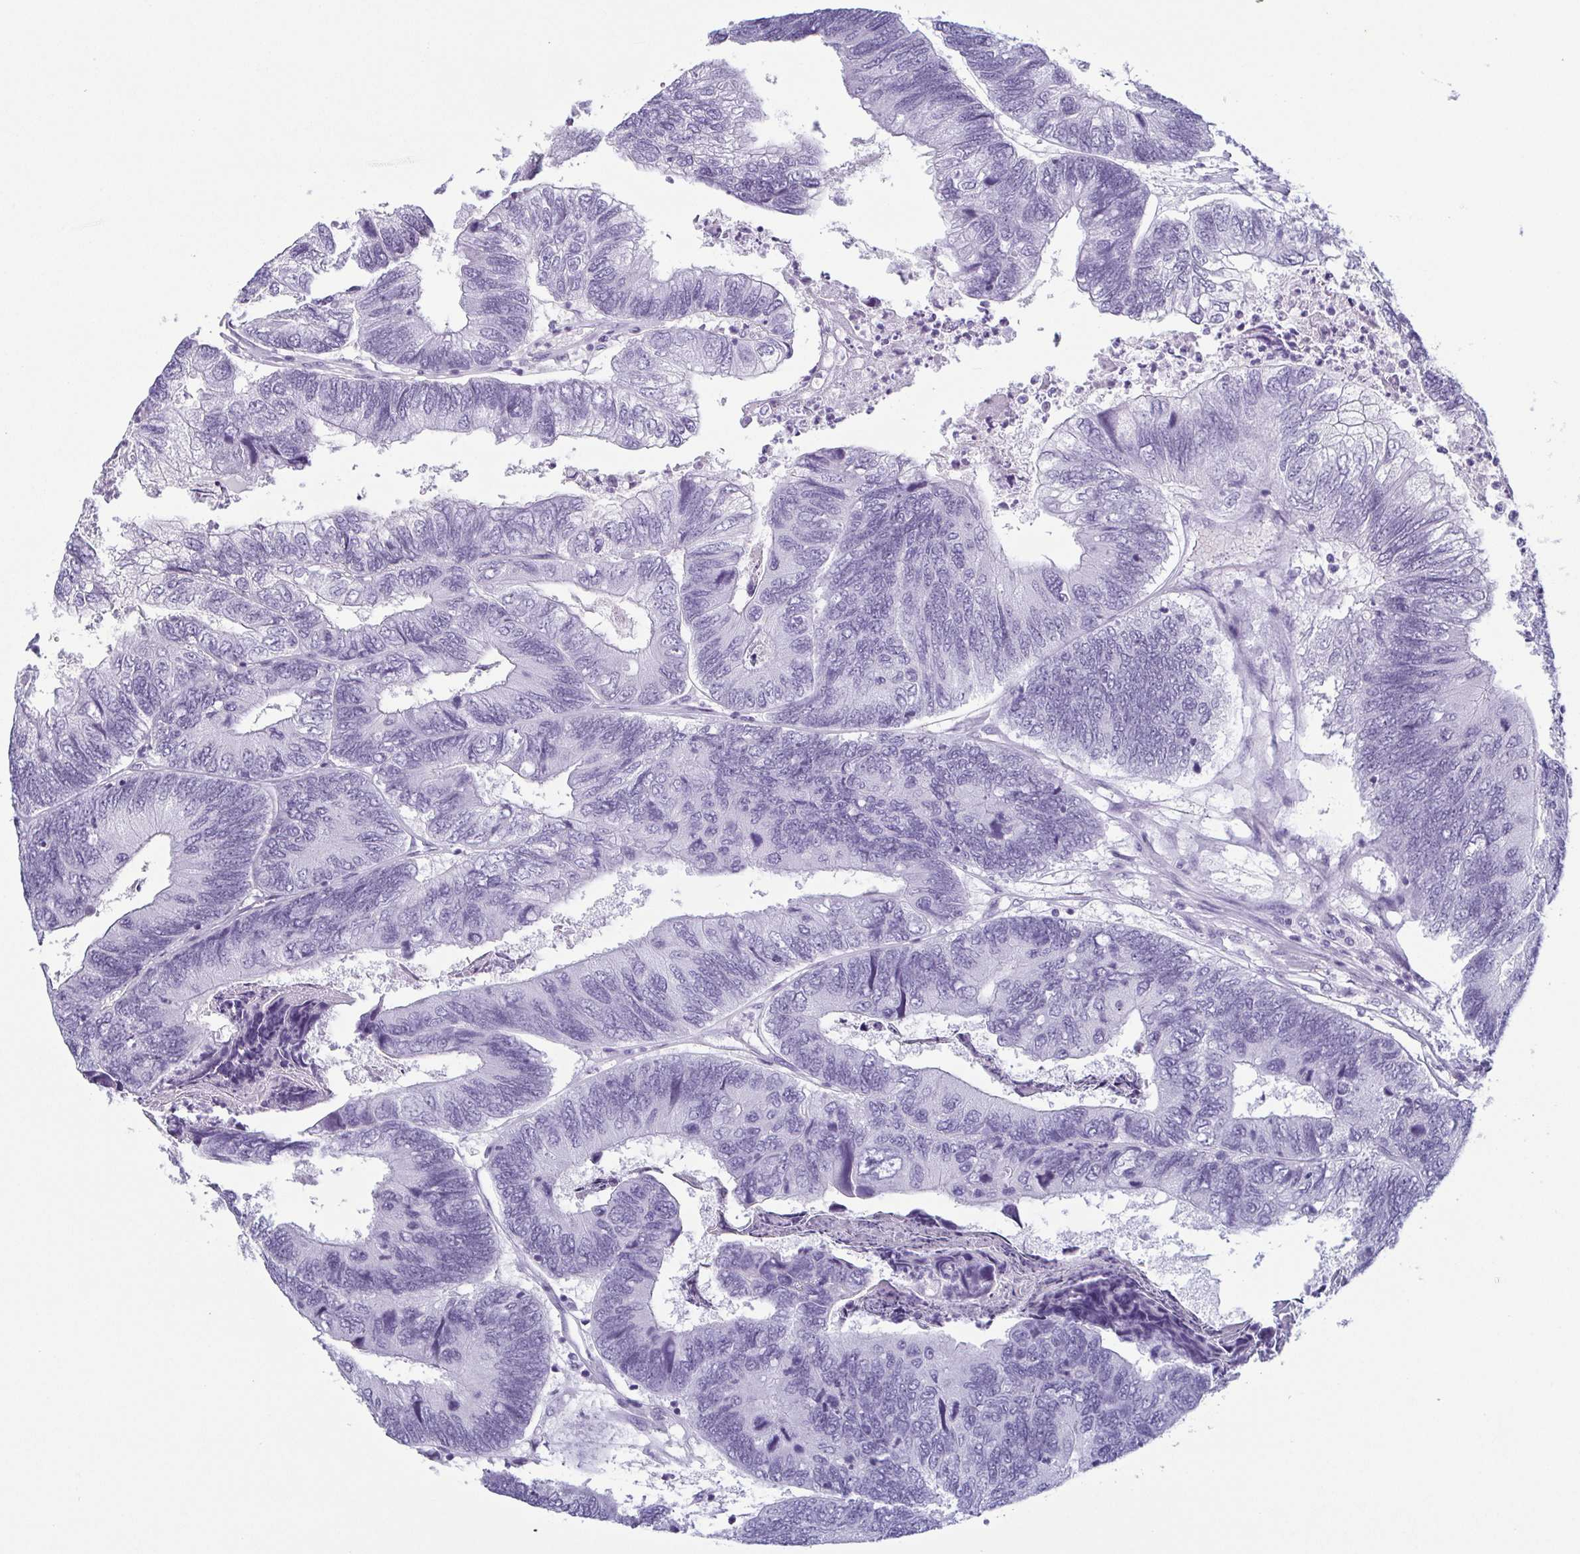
{"staining": {"intensity": "negative", "quantity": "none", "location": "none"}, "tissue": "colorectal cancer", "cell_type": "Tumor cells", "image_type": "cancer", "snomed": [{"axis": "morphology", "description": "Adenocarcinoma, NOS"}, {"axis": "topography", "description": "Colon"}], "caption": "Tumor cells are negative for brown protein staining in adenocarcinoma (colorectal).", "gene": "KRT78", "patient": {"sex": "female", "age": 67}}